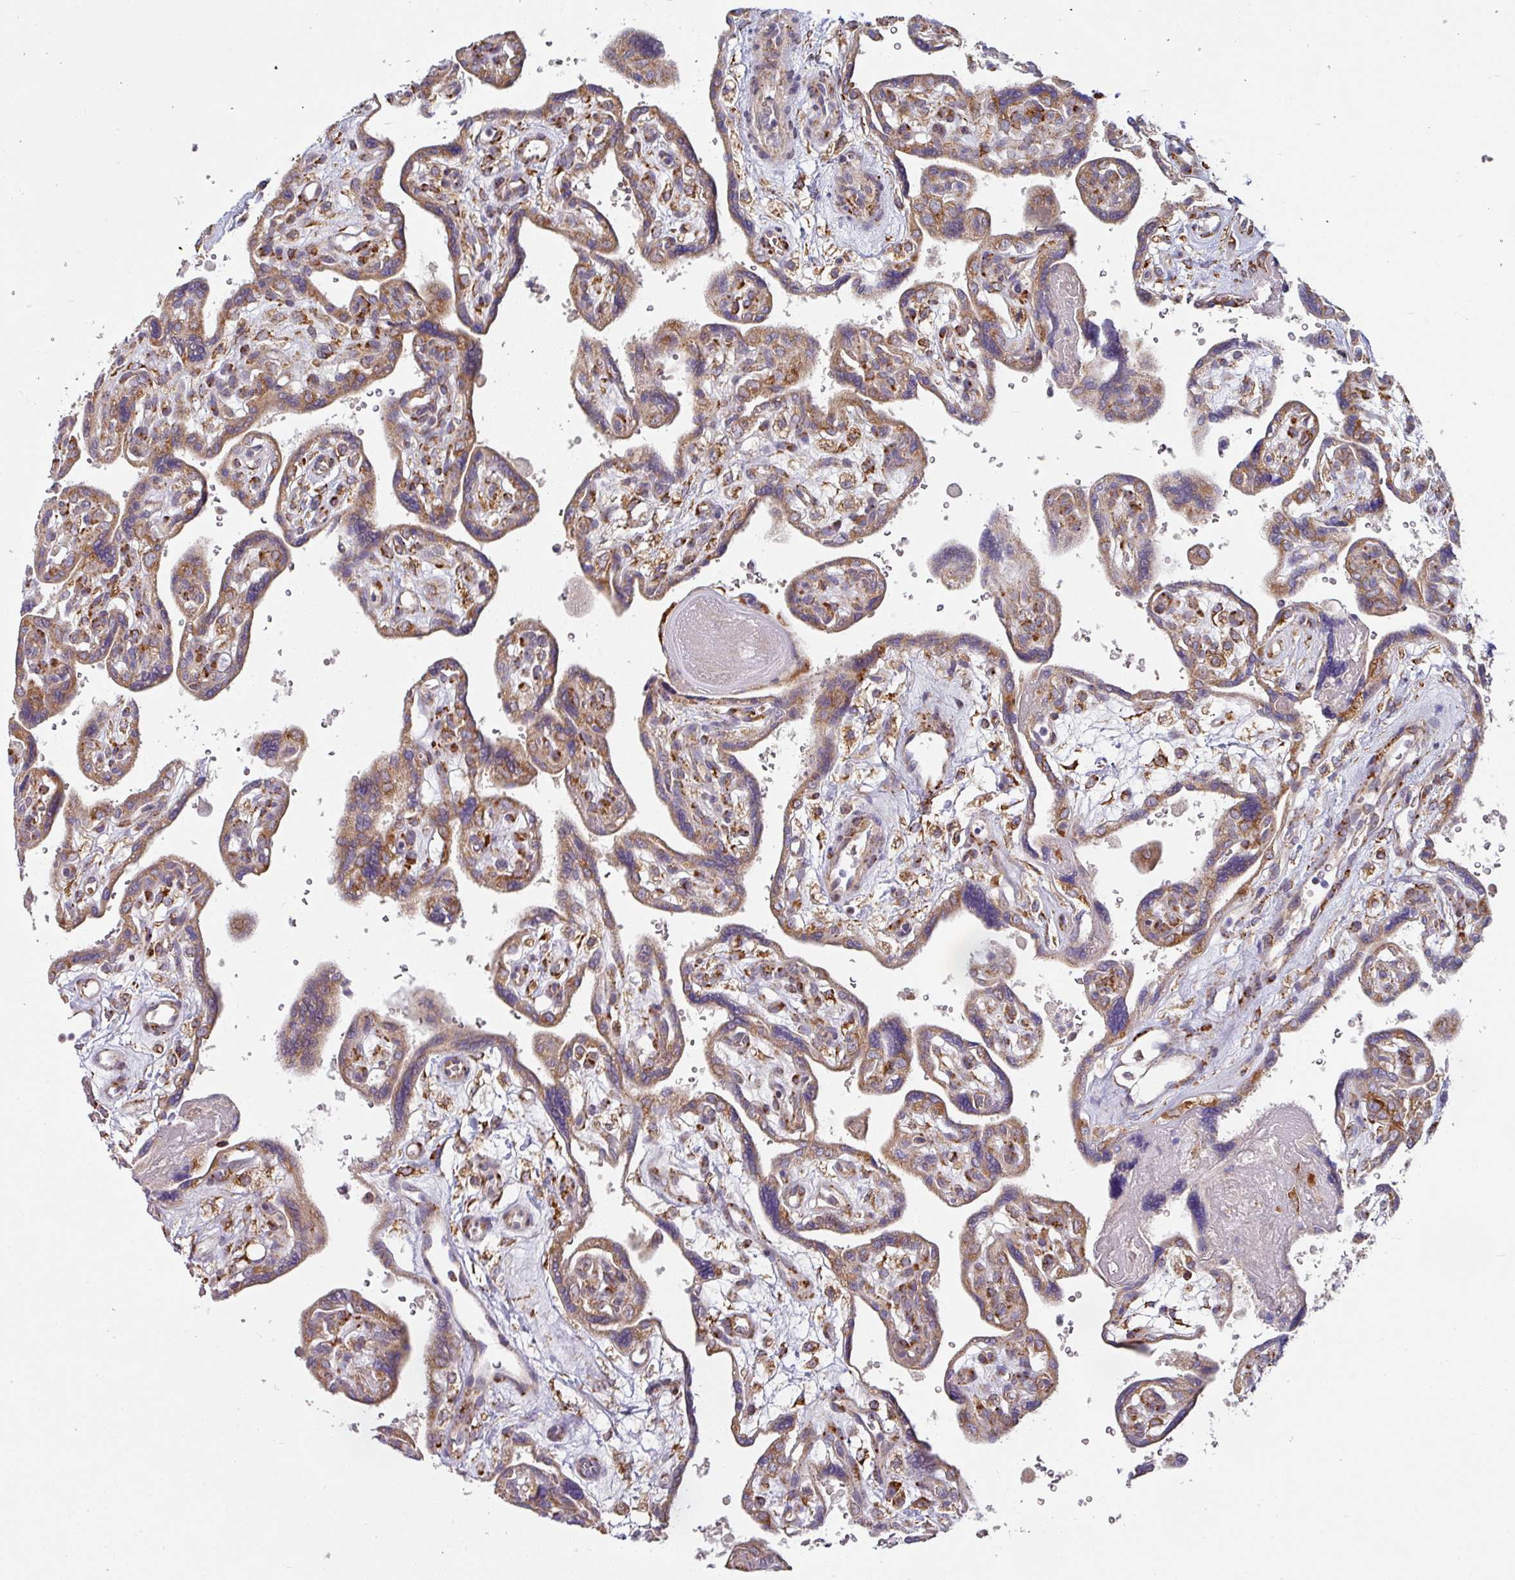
{"staining": {"intensity": "strong", "quantity": ">75%", "location": "cytoplasmic/membranous"}, "tissue": "placenta", "cell_type": "Decidual cells", "image_type": "normal", "snomed": [{"axis": "morphology", "description": "Normal tissue, NOS"}, {"axis": "topography", "description": "Placenta"}], "caption": "Brown immunohistochemical staining in normal human placenta exhibits strong cytoplasmic/membranous positivity in approximately >75% of decidual cells. The staining was performed using DAB (3,3'-diaminobenzidine), with brown indicating positive protein expression. Nuclei are stained blue with hematoxylin.", "gene": "ZNF268", "patient": {"sex": "female", "age": 39}}